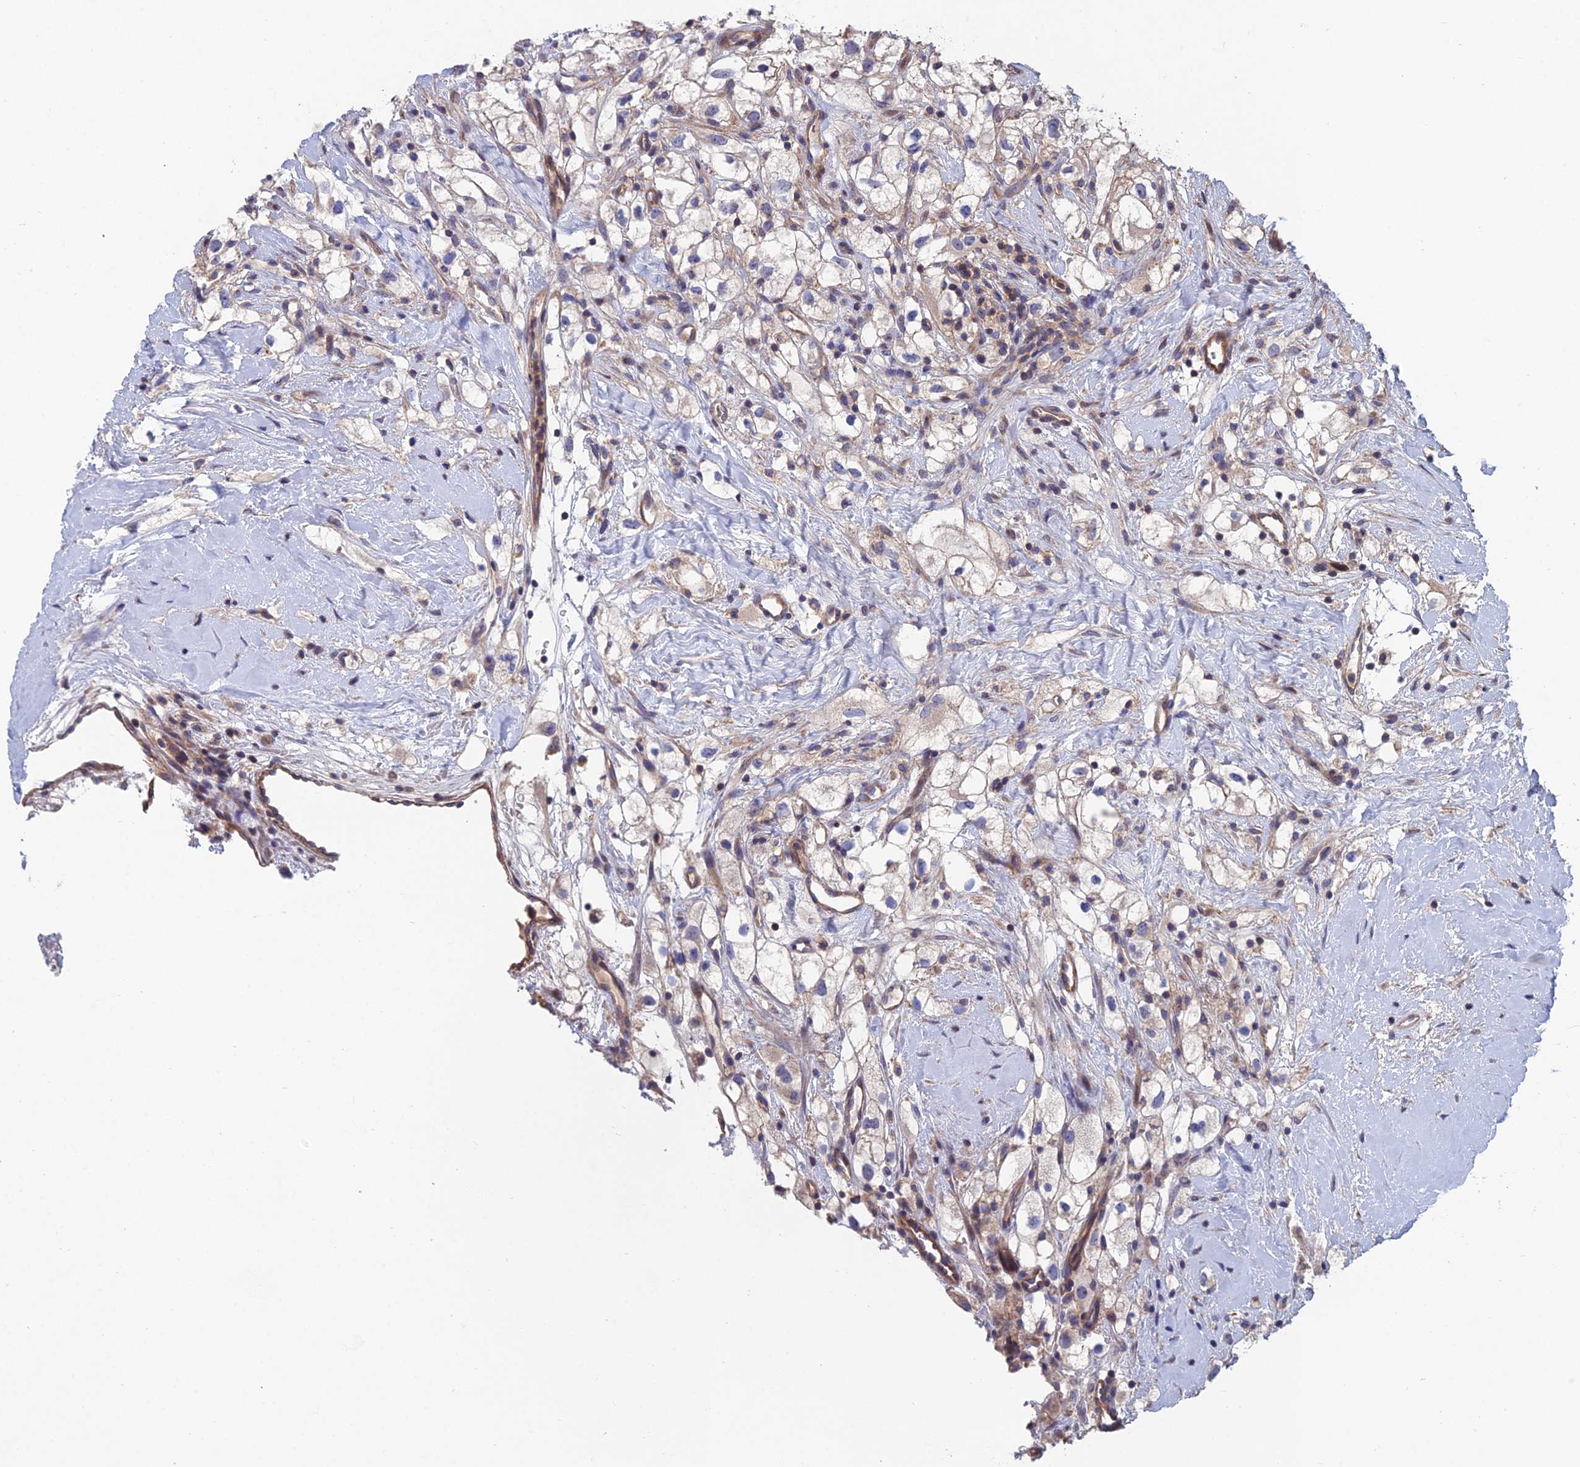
{"staining": {"intensity": "negative", "quantity": "none", "location": "none"}, "tissue": "renal cancer", "cell_type": "Tumor cells", "image_type": "cancer", "snomed": [{"axis": "morphology", "description": "Adenocarcinoma, NOS"}, {"axis": "topography", "description": "Kidney"}], "caption": "This is an IHC photomicrograph of renal cancer. There is no staining in tumor cells.", "gene": "USP37", "patient": {"sex": "male", "age": 59}}